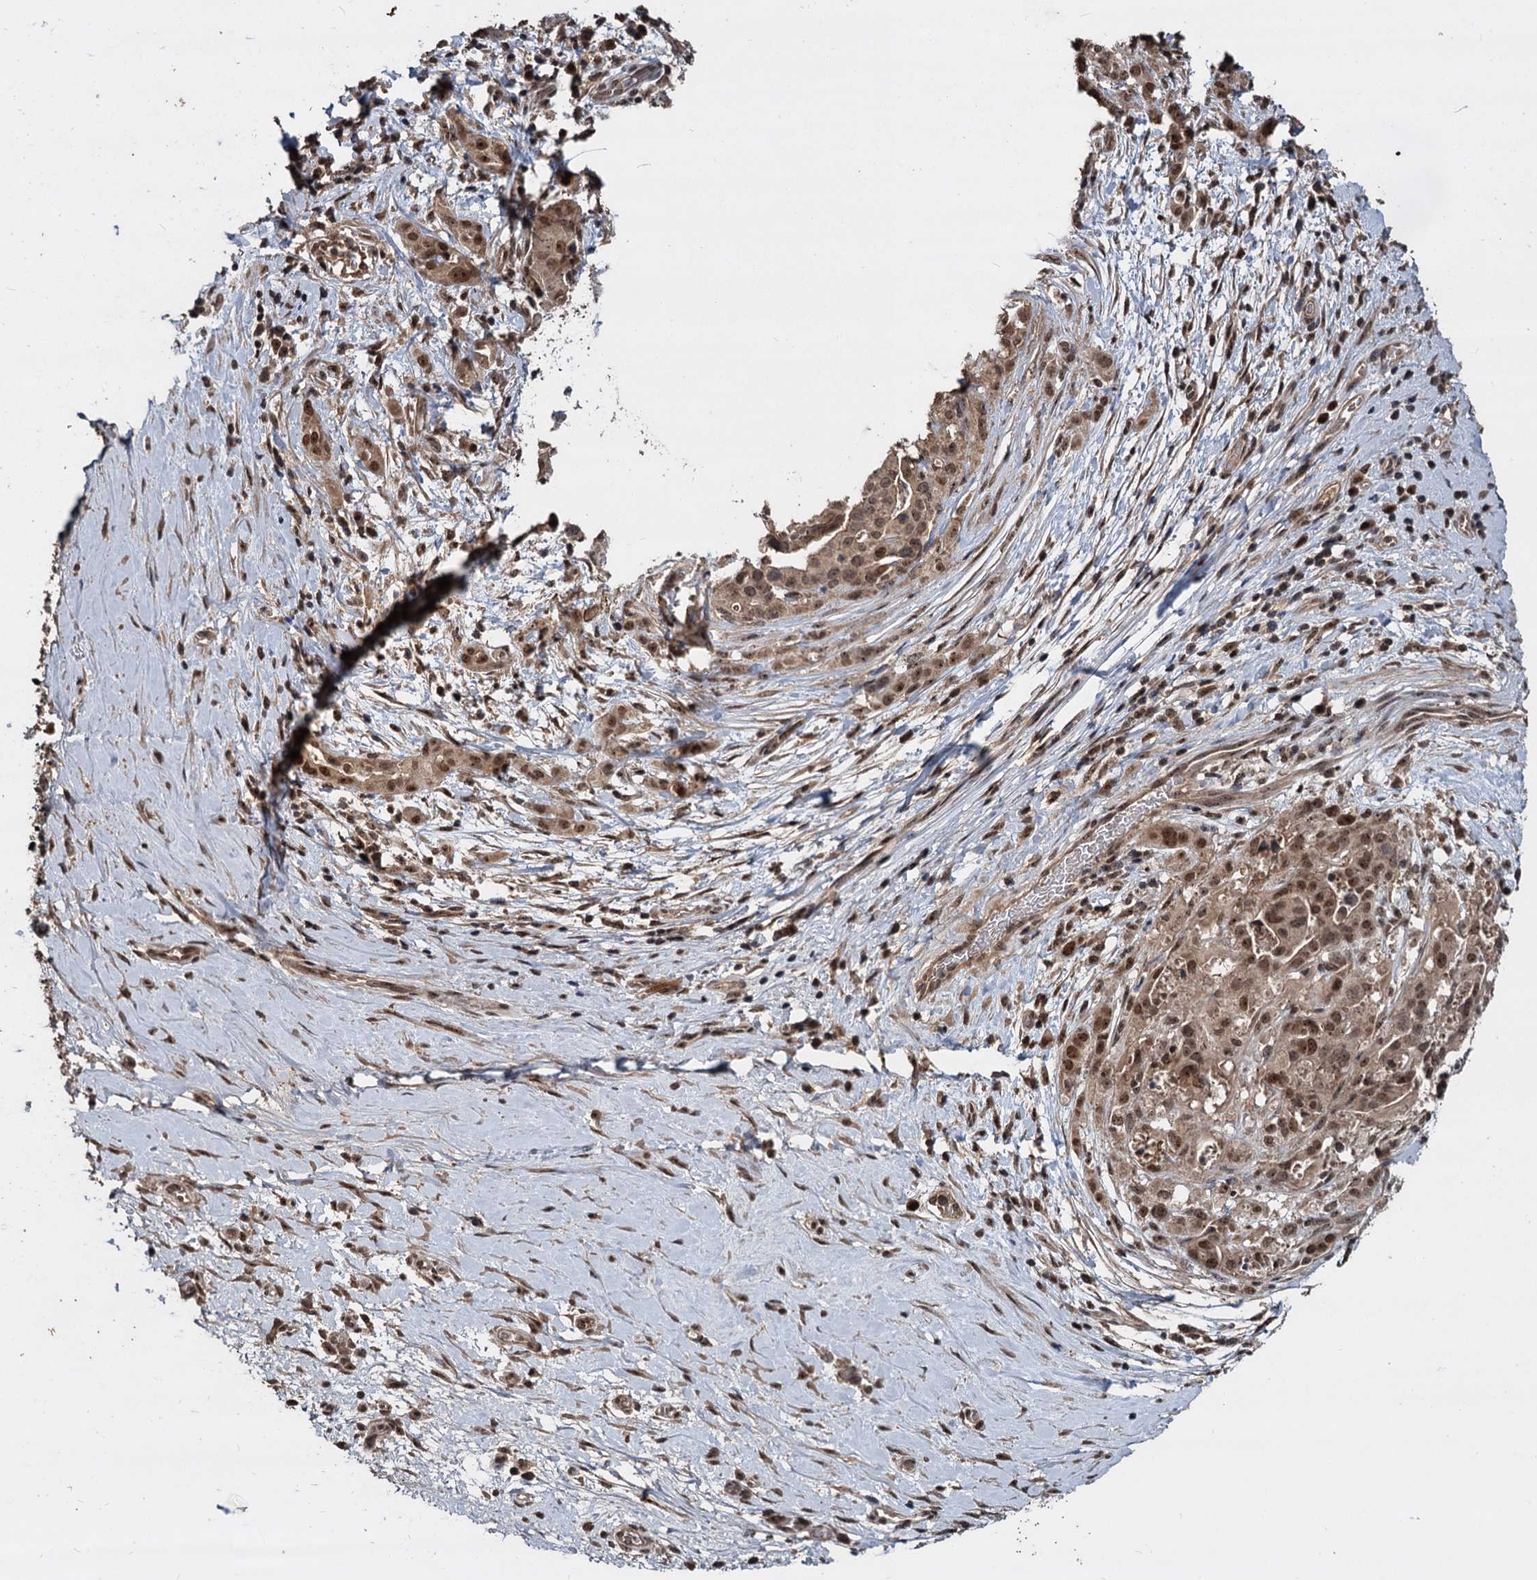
{"staining": {"intensity": "moderate", "quantity": ">75%", "location": "nuclear"}, "tissue": "stomach cancer", "cell_type": "Tumor cells", "image_type": "cancer", "snomed": [{"axis": "morphology", "description": "Adenocarcinoma, NOS"}, {"axis": "topography", "description": "Stomach"}], "caption": "A histopathology image of stomach cancer (adenocarcinoma) stained for a protein exhibits moderate nuclear brown staining in tumor cells. The protein of interest is shown in brown color, while the nuclei are stained blue.", "gene": "FAM216B", "patient": {"sex": "male", "age": 48}}